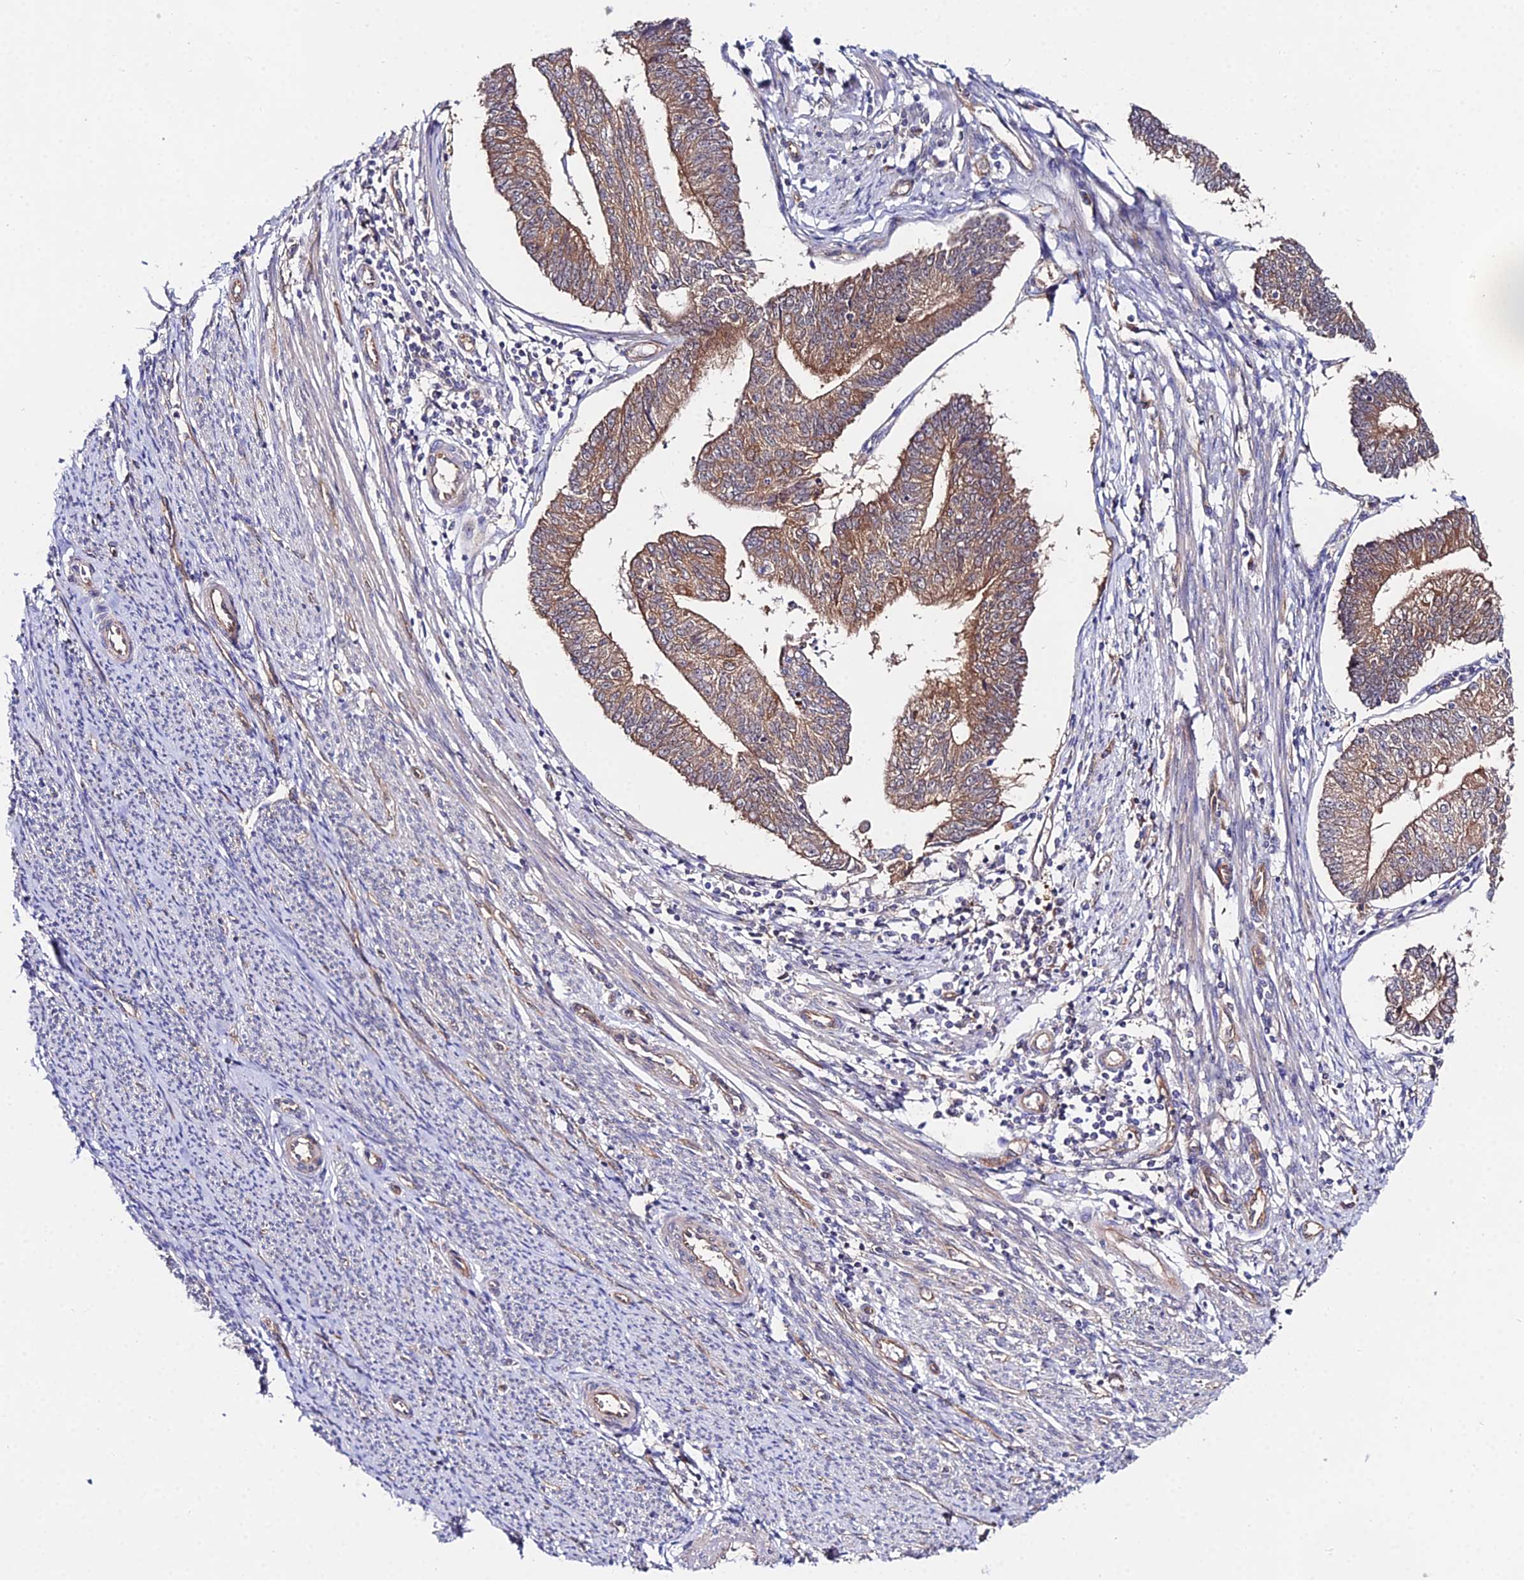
{"staining": {"intensity": "moderate", "quantity": ">75%", "location": "cytoplasmic/membranous"}, "tissue": "endometrial cancer", "cell_type": "Tumor cells", "image_type": "cancer", "snomed": [{"axis": "morphology", "description": "Adenocarcinoma, NOS"}, {"axis": "topography", "description": "Endometrium"}], "caption": "Immunohistochemistry micrograph of human endometrial cancer (adenocarcinoma) stained for a protein (brown), which displays medium levels of moderate cytoplasmic/membranous staining in about >75% of tumor cells.", "gene": "PPP2R2C", "patient": {"sex": "female", "age": 56}}